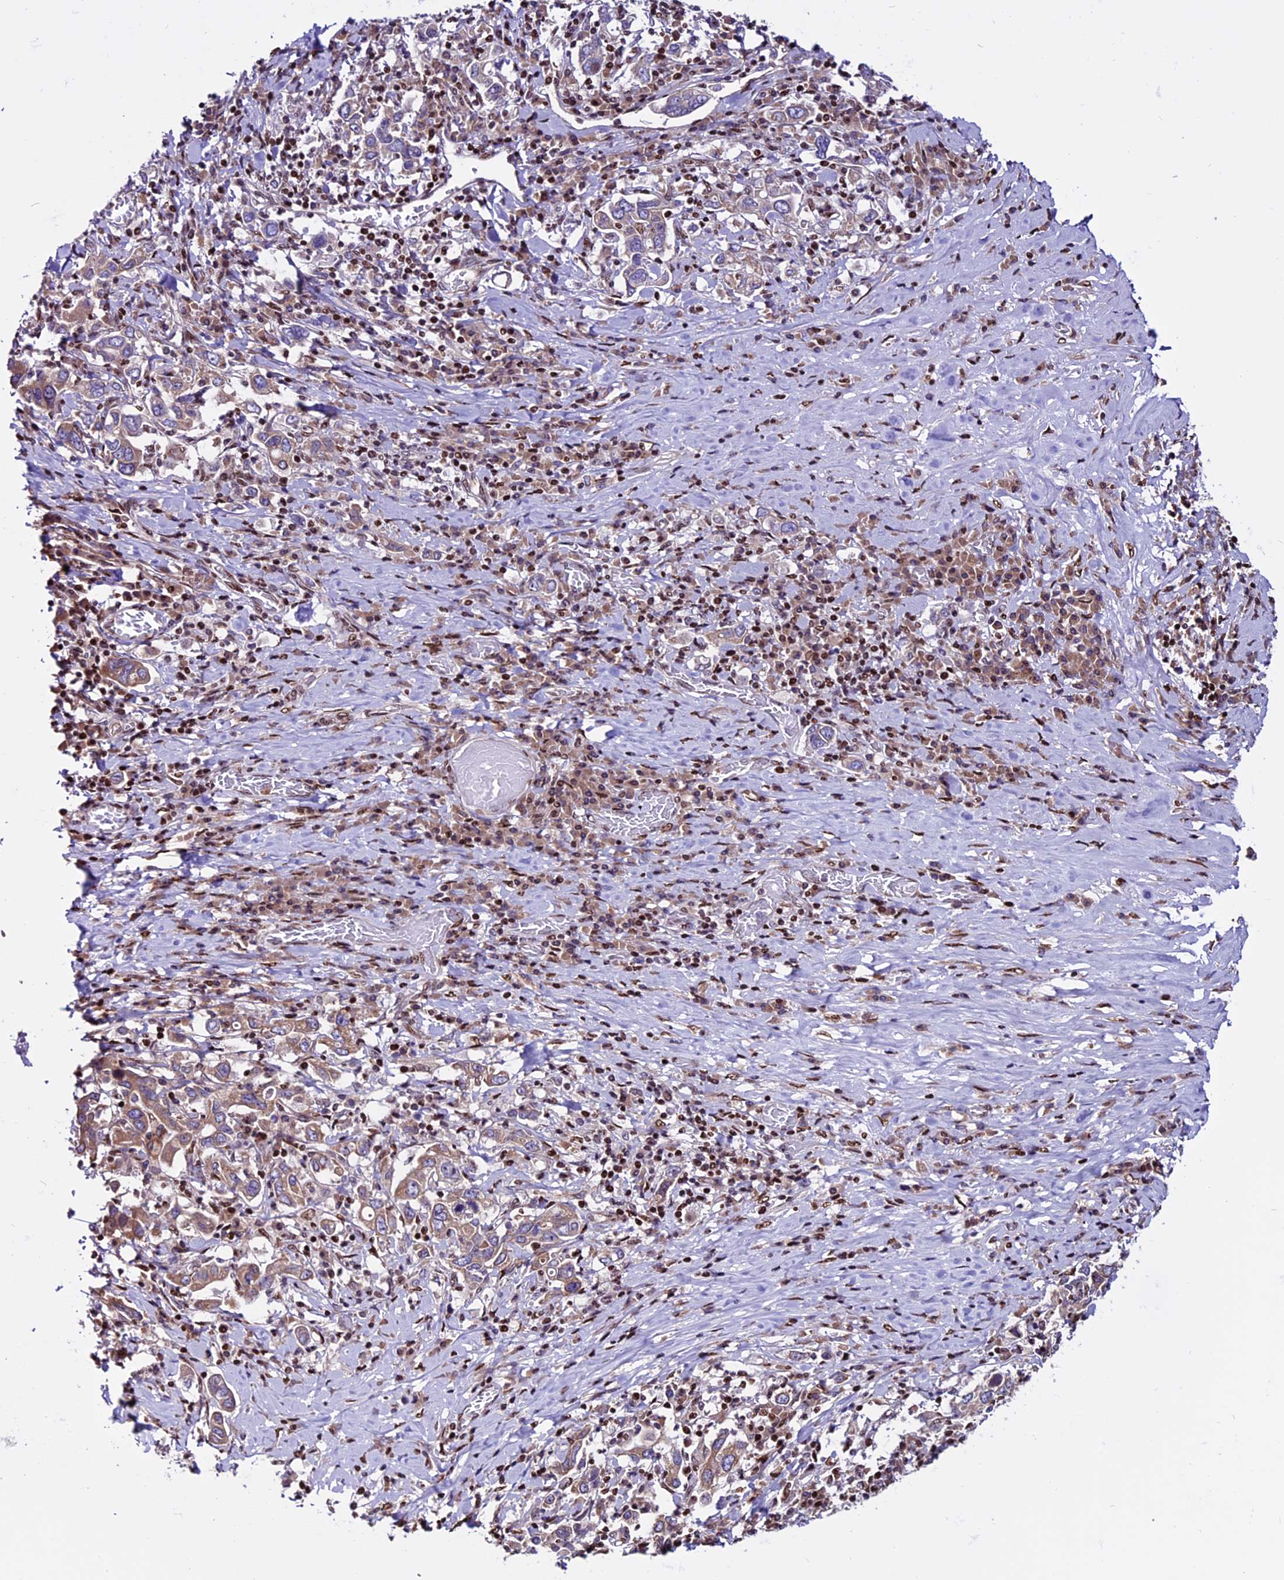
{"staining": {"intensity": "weak", "quantity": "25%-75%", "location": "cytoplasmic/membranous"}, "tissue": "stomach cancer", "cell_type": "Tumor cells", "image_type": "cancer", "snomed": [{"axis": "morphology", "description": "Adenocarcinoma, NOS"}, {"axis": "topography", "description": "Stomach, upper"}, {"axis": "topography", "description": "Stomach"}], "caption": "High-magnification brightfield microscopy of stomach adenocarcinoma stained with DAB (brown) and counterstained with hematoxylin (blue). tumor cells exhibit weak cytoplasmic/membranous expression is appreciated in about25%-75% of cells.", "gene": "RINL", "patient": {"sex": "male", "age": 62}}